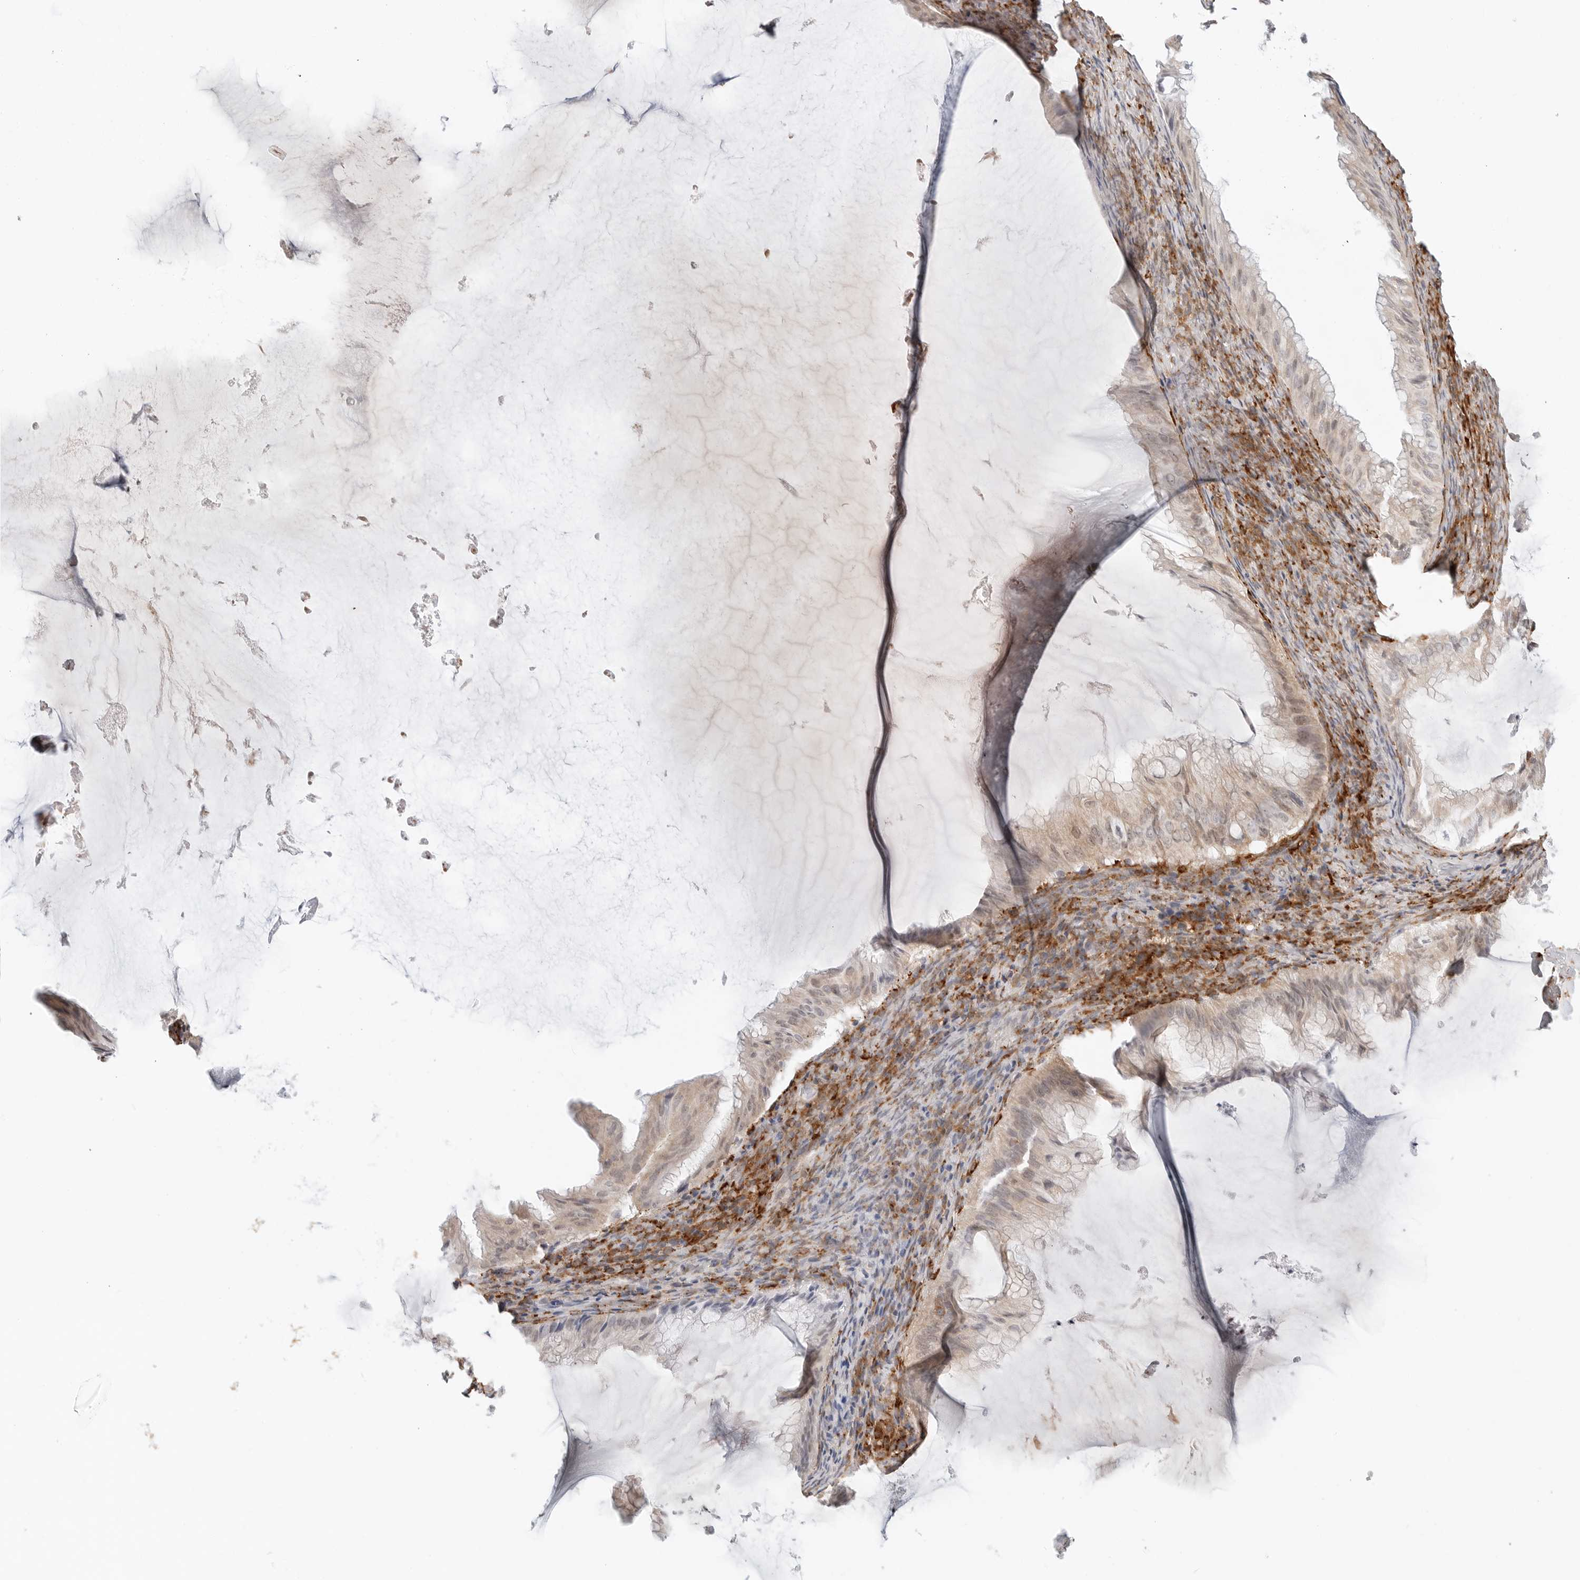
{"staining": {"intensity": "weak", "quantity": ">75%", "location": "cytoplasmic/membranous"}, "tissue": "ovarian cancer", "cell_type": "Tumor cells", "image_type": "cancer", "snomed": [{"axis": "morphology", "description": "Cystadenocarcinoma, mucinous, NOS"}, {"axis": "topography", "description": "Ovary"}], "caption": "Brown immunohistochemical staining in ovarian cancer reveals weak cytoplasmic/membranous staining in approximately >75% of tumor cells.", "gene": "C1QTNF1", "patient": {"sex": "female", "age": 61}}